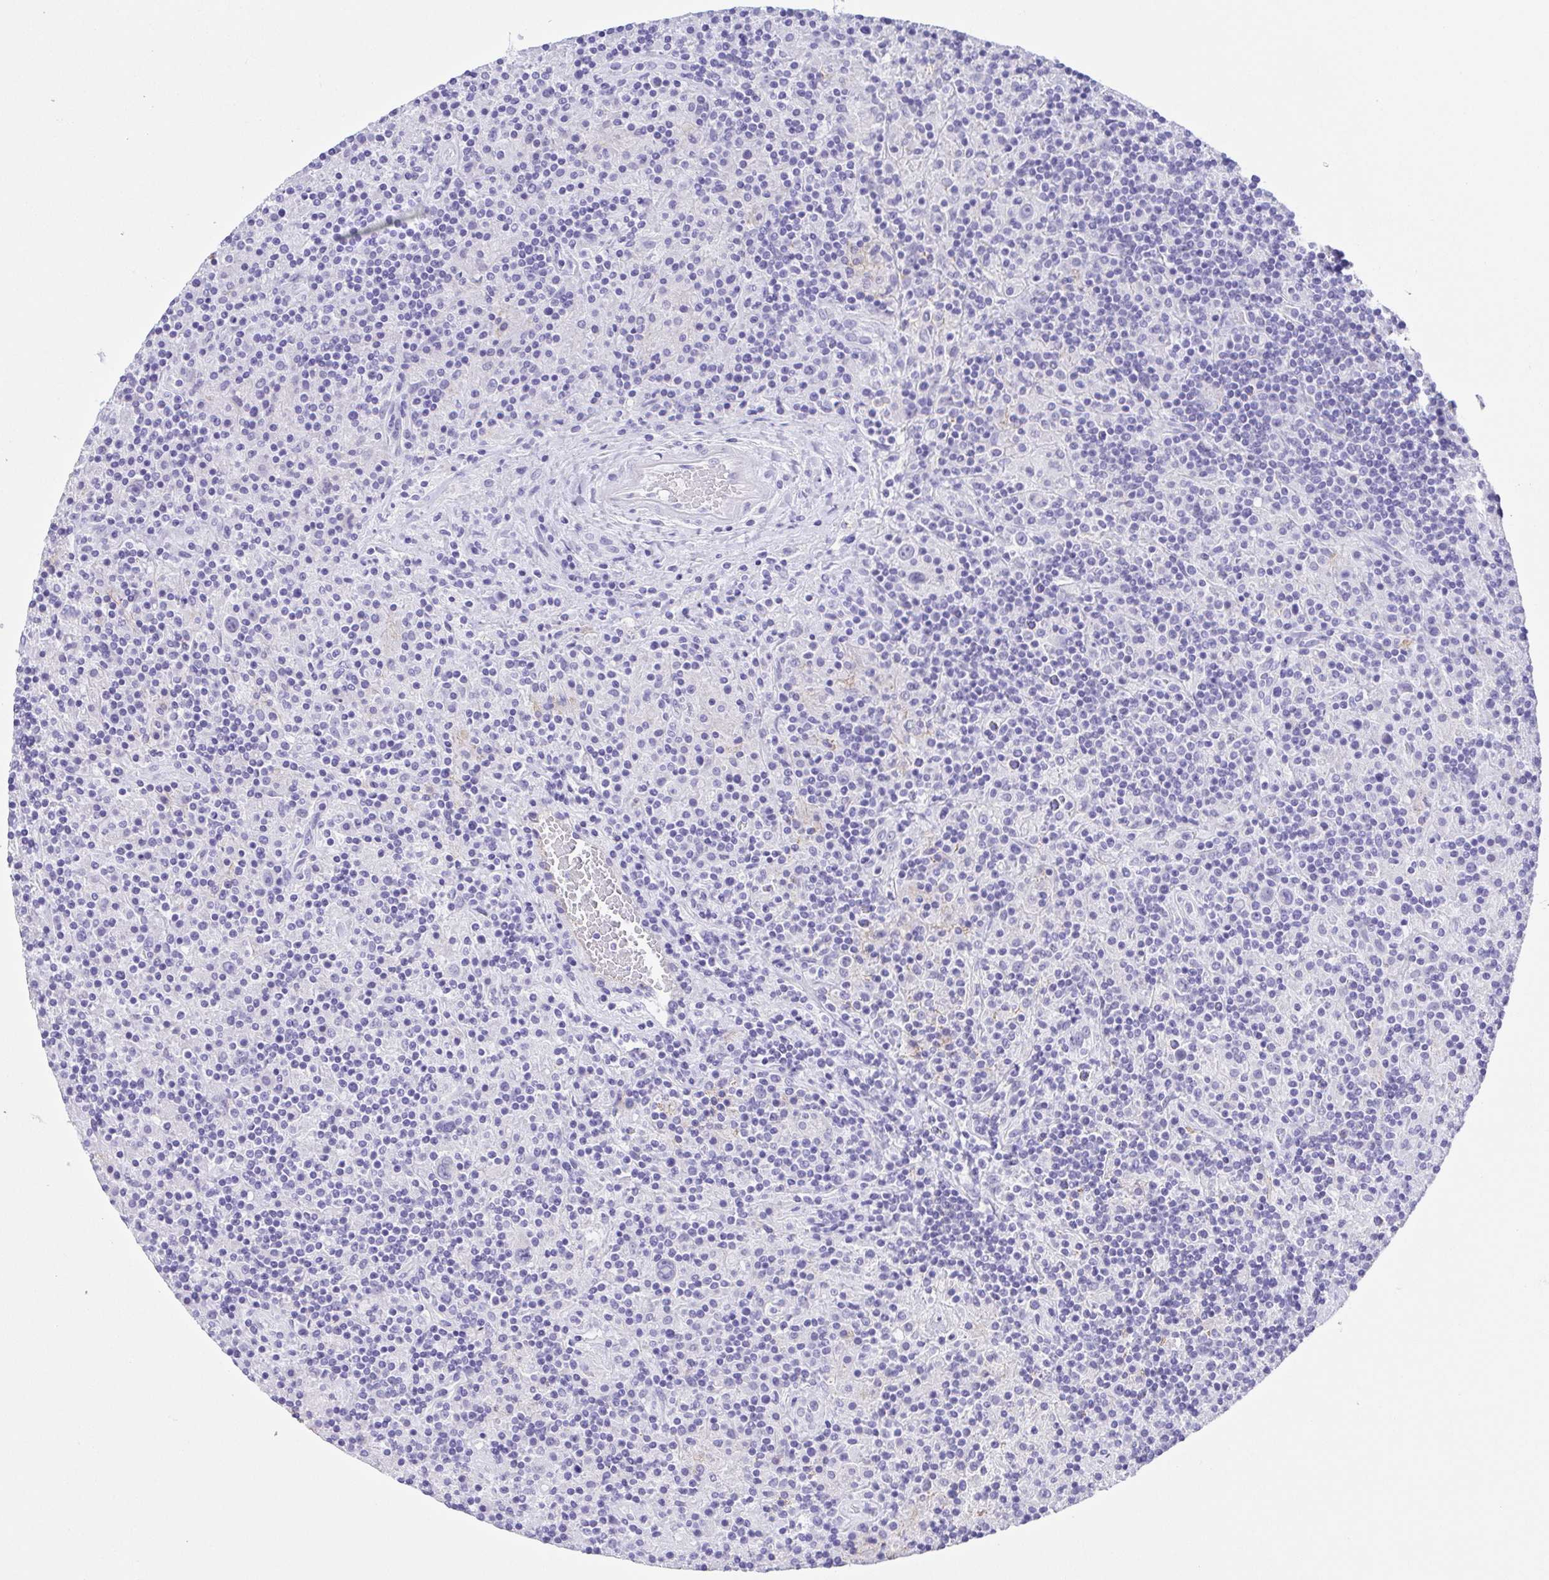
{"staining": {"intensity": "negative", "quantity": "none", "location": "none"}, "tissue": "lymphoma", "cell_type": "Tumor cells", "image_type": "cancer", "snomed": [{"axis": "morphology", "description": "Hodgkin's disease, NOS"}, {"axis": "topography", "description": "Lymph node"}], "caption": "This is an immunohistochemistry (IHC) photomicrograph of human lymphoma. There is no expression in tumor cells.", "gene": "SPATA4", "patient": {"sex": "male", "age": 70}}